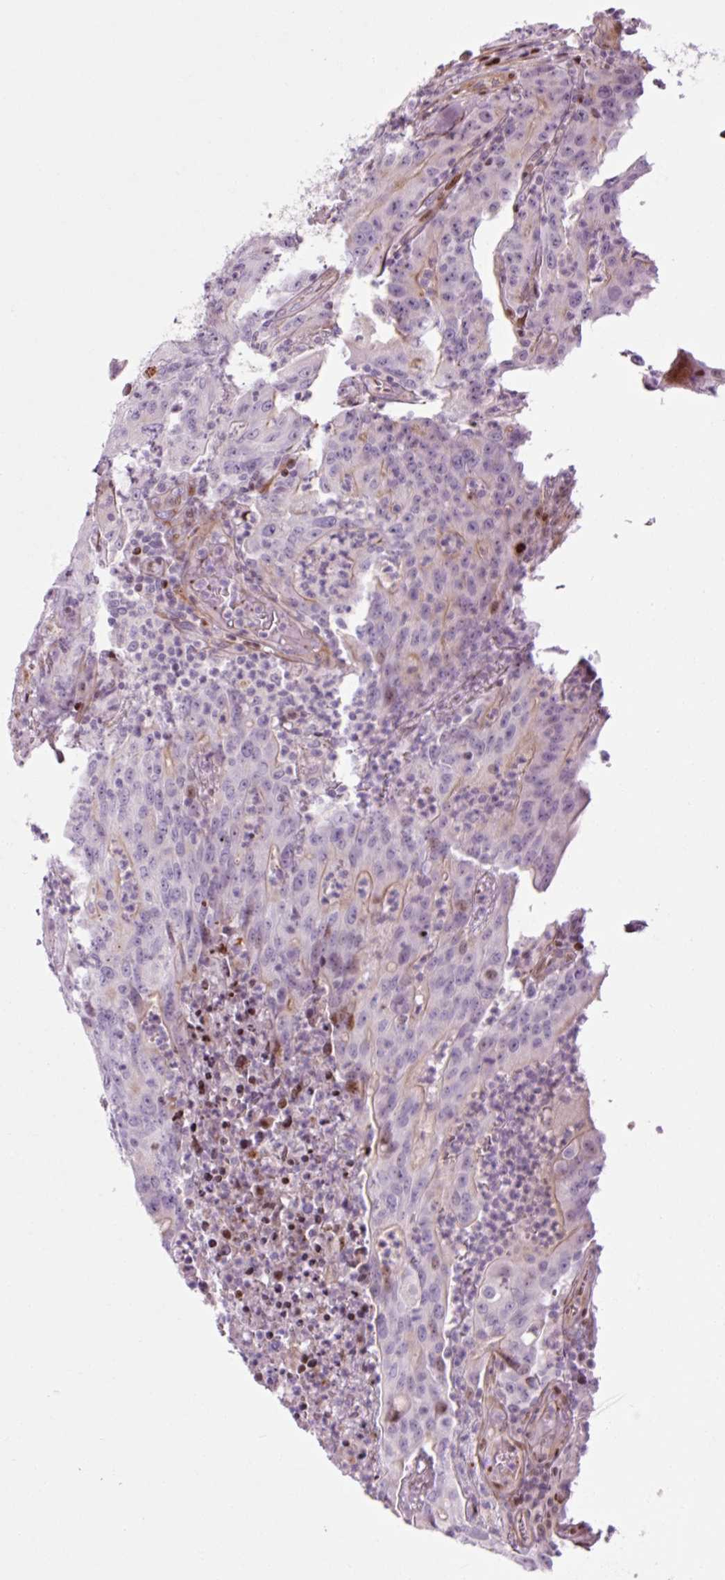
{"staining": {"intensity": "negative", "quantity": "none", "location": "none"}, "tissue": "colorectal cancer", "cell_type": "Tumor cells", "image_type": "cancer", "snomed": [{"axis": "morphology", "description": "Adenocarcinoma, NOS"}, {"axis": "topography", "description": "Colon"}], "caption": "IHC of adenocarcinoma (colorectal) shows no staining in tumor cells.", "gene": "ANKRD20A1", "patient": {"sex": "male", "age": 83}}